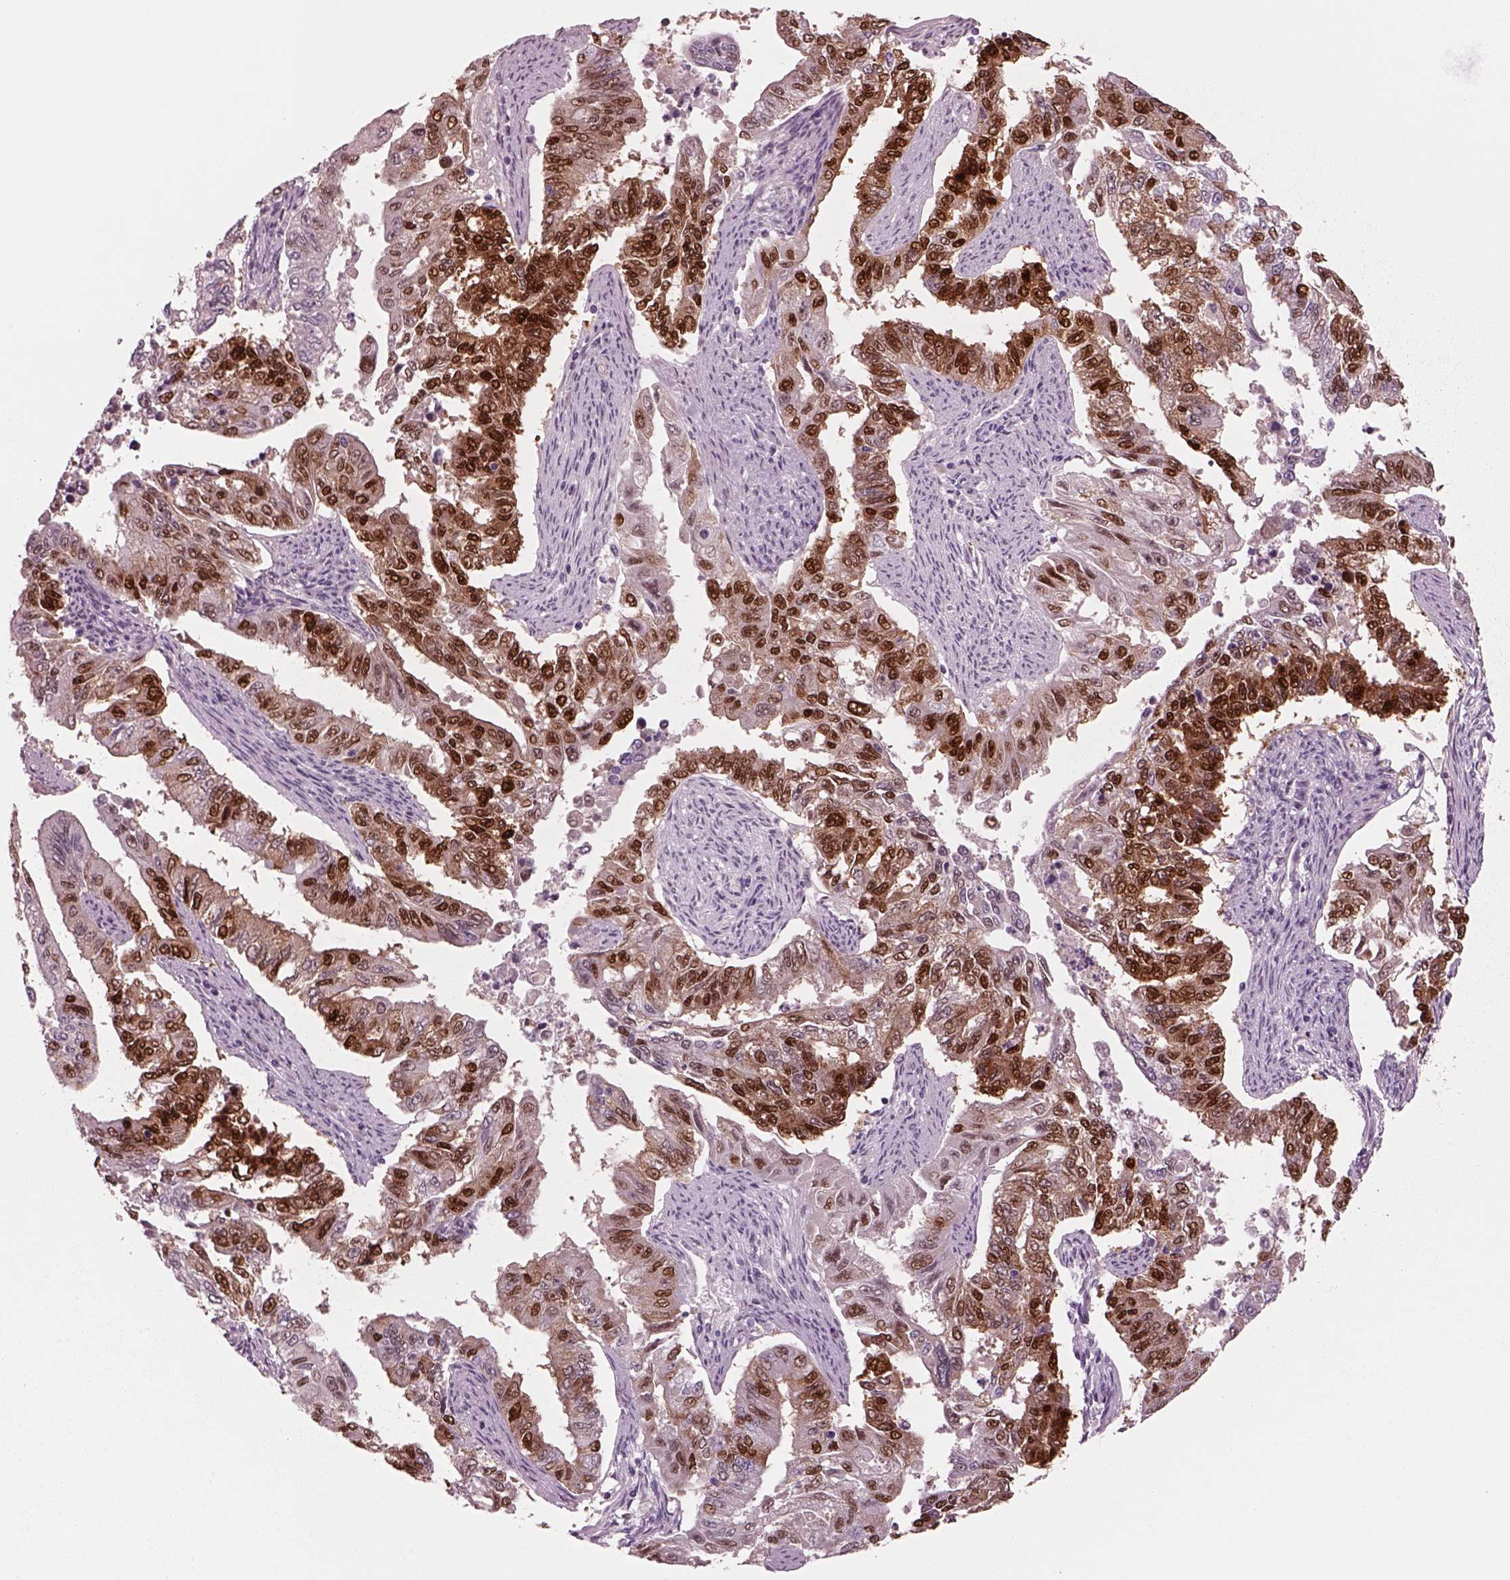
{"staining": {"intensity": "strong", "quantity": ">75%", "location": "cytoplasmic/membranous,nuclear"}, "tissue": "endometrial cancer", "cell_type": "Tumor cells", "image_type": "cancer", "snomed": [{"axis": "morphology", "description": "Adenocarcinoma, NOS"}, {"axis": "topography", "description": "Uterus"}], "caption": "There is high levels of strong cytoplasmic/membranous and nuclear positivity in tumor cells of endometrial cancer, as demonstrated by immunohistochemical staining (brown color).", "gene": "SOX9", "patient": {"sex": "female", "age": 59}}